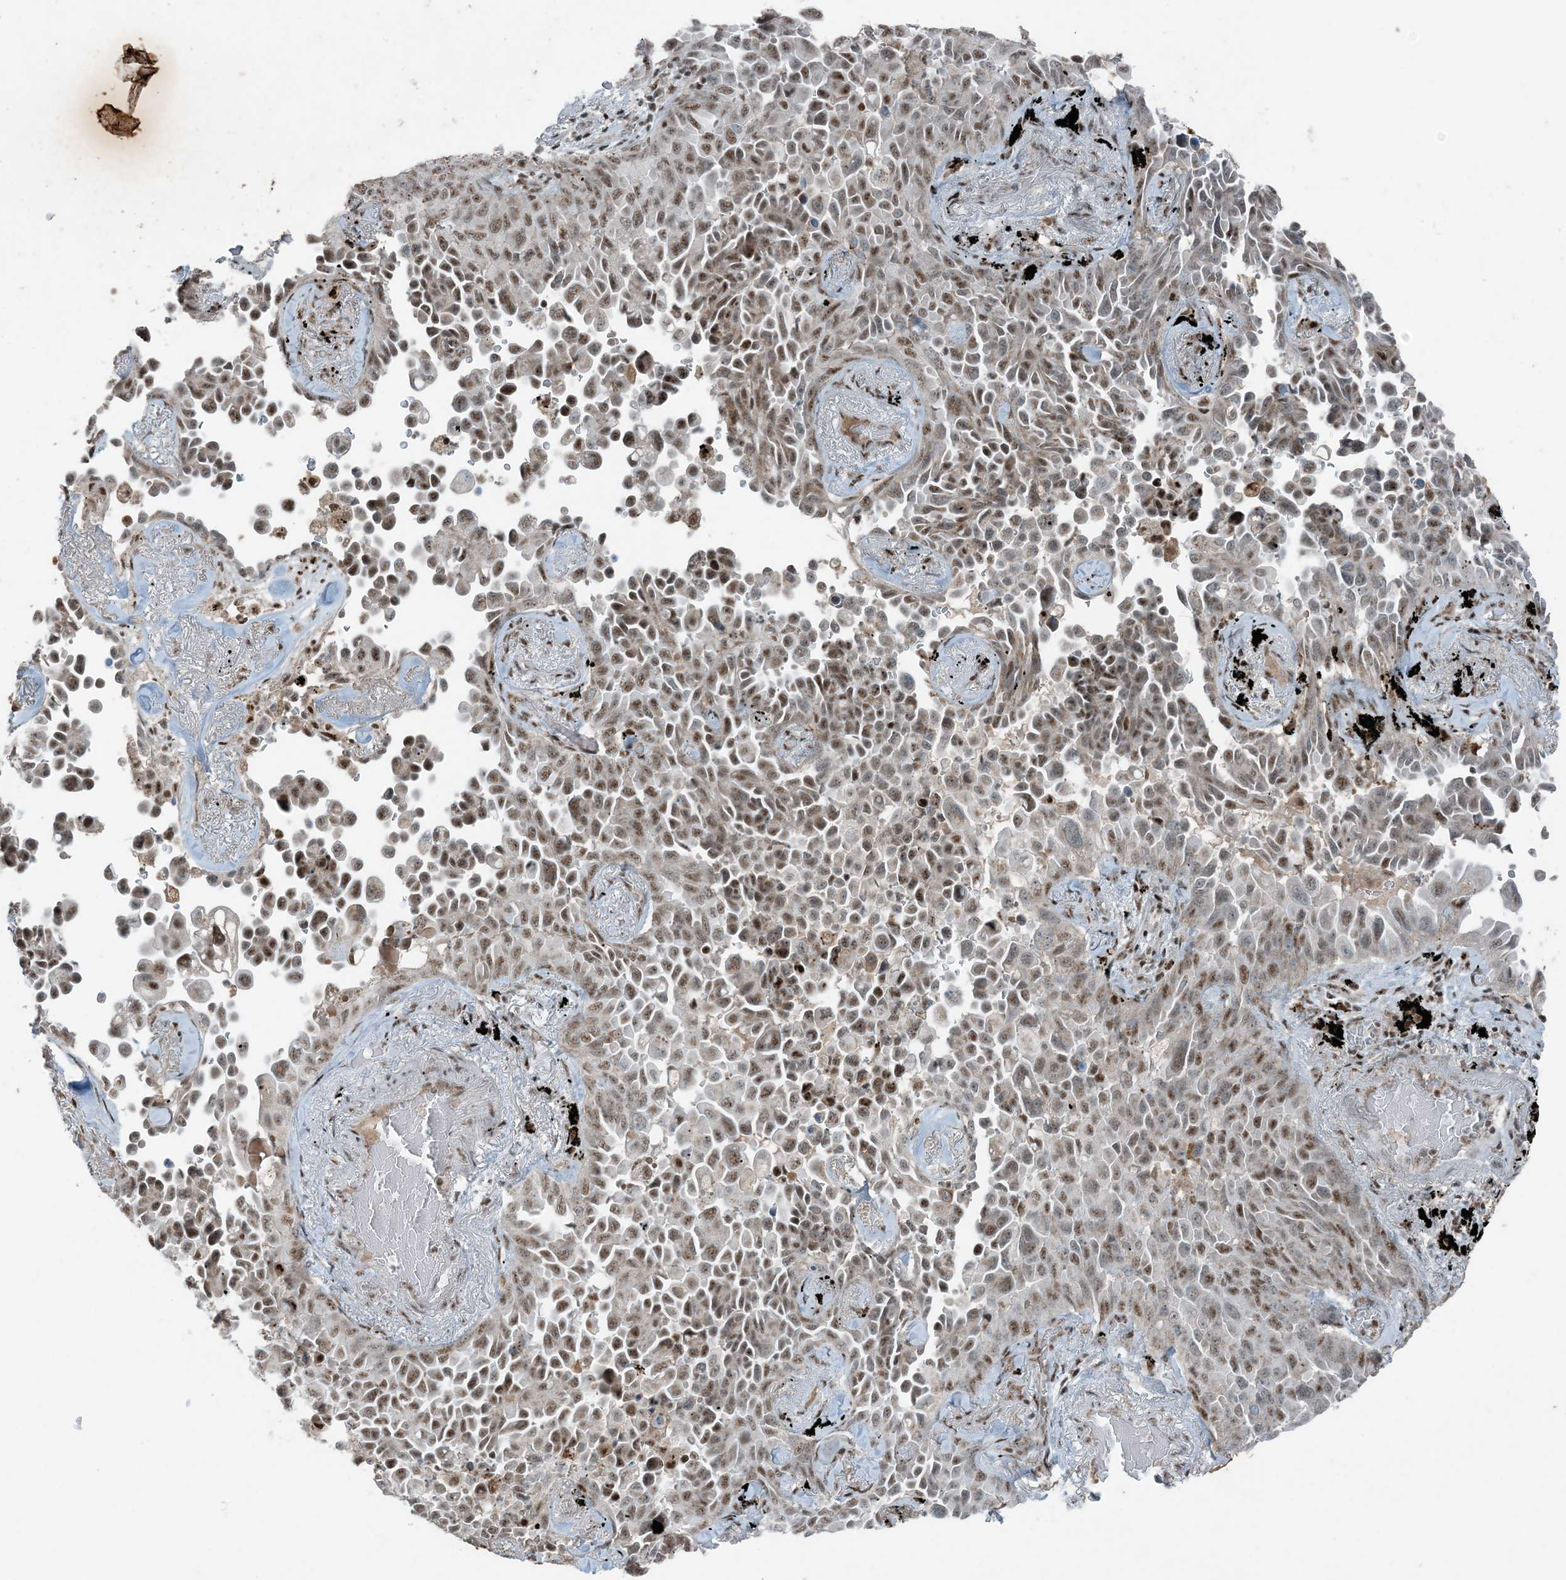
{"staining": {"intensity": "moderate", "quantity": ">75%", "location": "nuclear"}, "tissue": "lung cancer", "cell_type": "Tumor cells", "image_type": "cancer", "snomed": [{"axis": "morphology", "description": "Adenocarcinoma, NOS"}, {"axis": "topography", "description": "Lung"}], "caption": "Immunohistochemistry staining of lung cancer, which displays medium levels of moderate nuclear expression in approximately >75% of tumor cells indicating moderate nuclear protein positivity. The staining was performed using DAB (brown) for protein detection and nuclei were counterstained in hematoxylin (blue).", "gene": "TADA2B", "patient": {"sex": "female", "age": 67}}